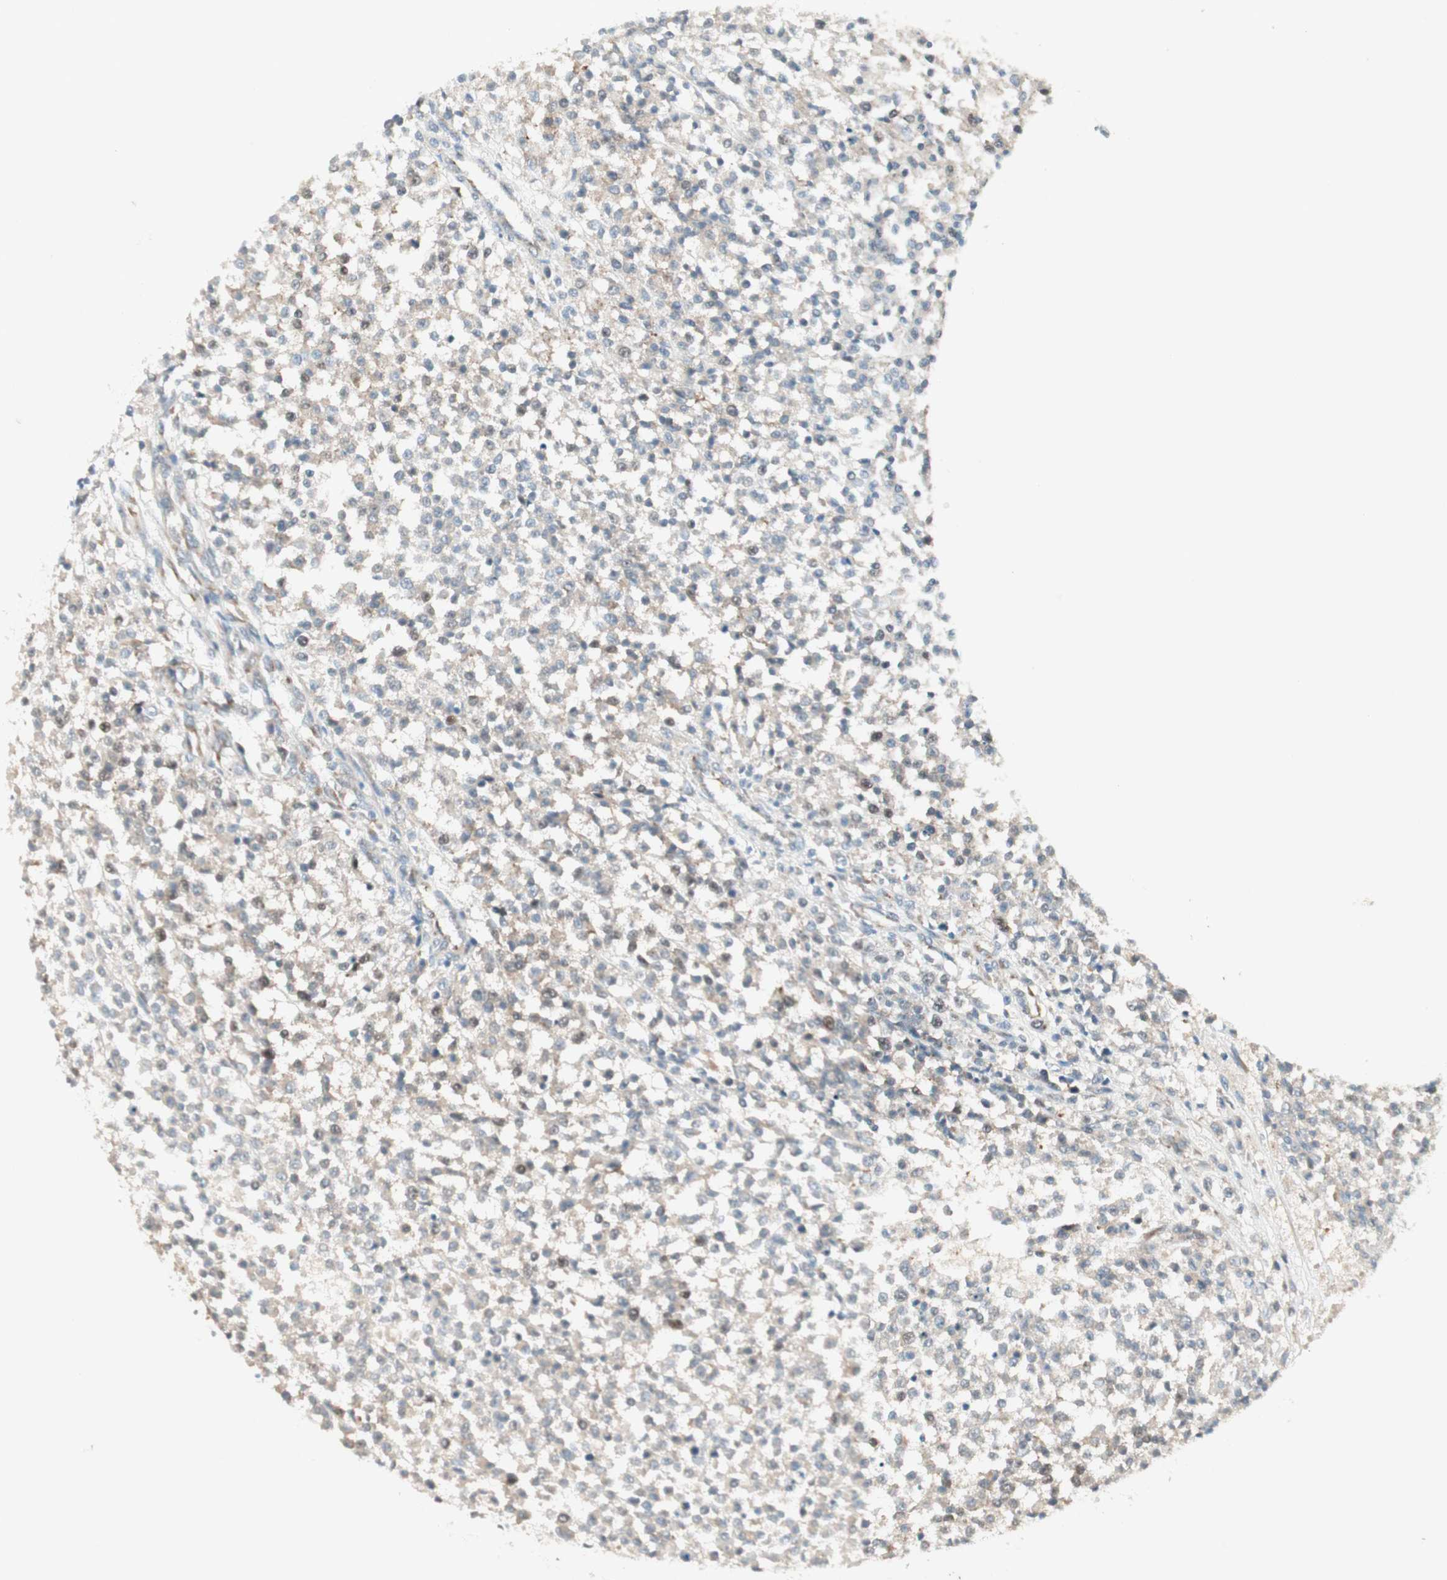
{"staining": {"intensity": "weak", "quantity": ">75%", "location": "cytoplasmic/membranous"}, "tissue": "testis cancer", "cell_type": "Tumor cells", "image_type": "cancer", "snomed": [{"axis": "morphology", "description": "Seminoma, NOS"}, {"axis": "topography", "description": "Testis"}], "caption": "Immunohistochemical staining of human seminoma (testis) demonstrates low levels of weak cytoplasmic/membranous expression in approximately >75% of tumor cells.", "gene": "ZNF37A", "patient": {"sex": "male", "age": 59}}